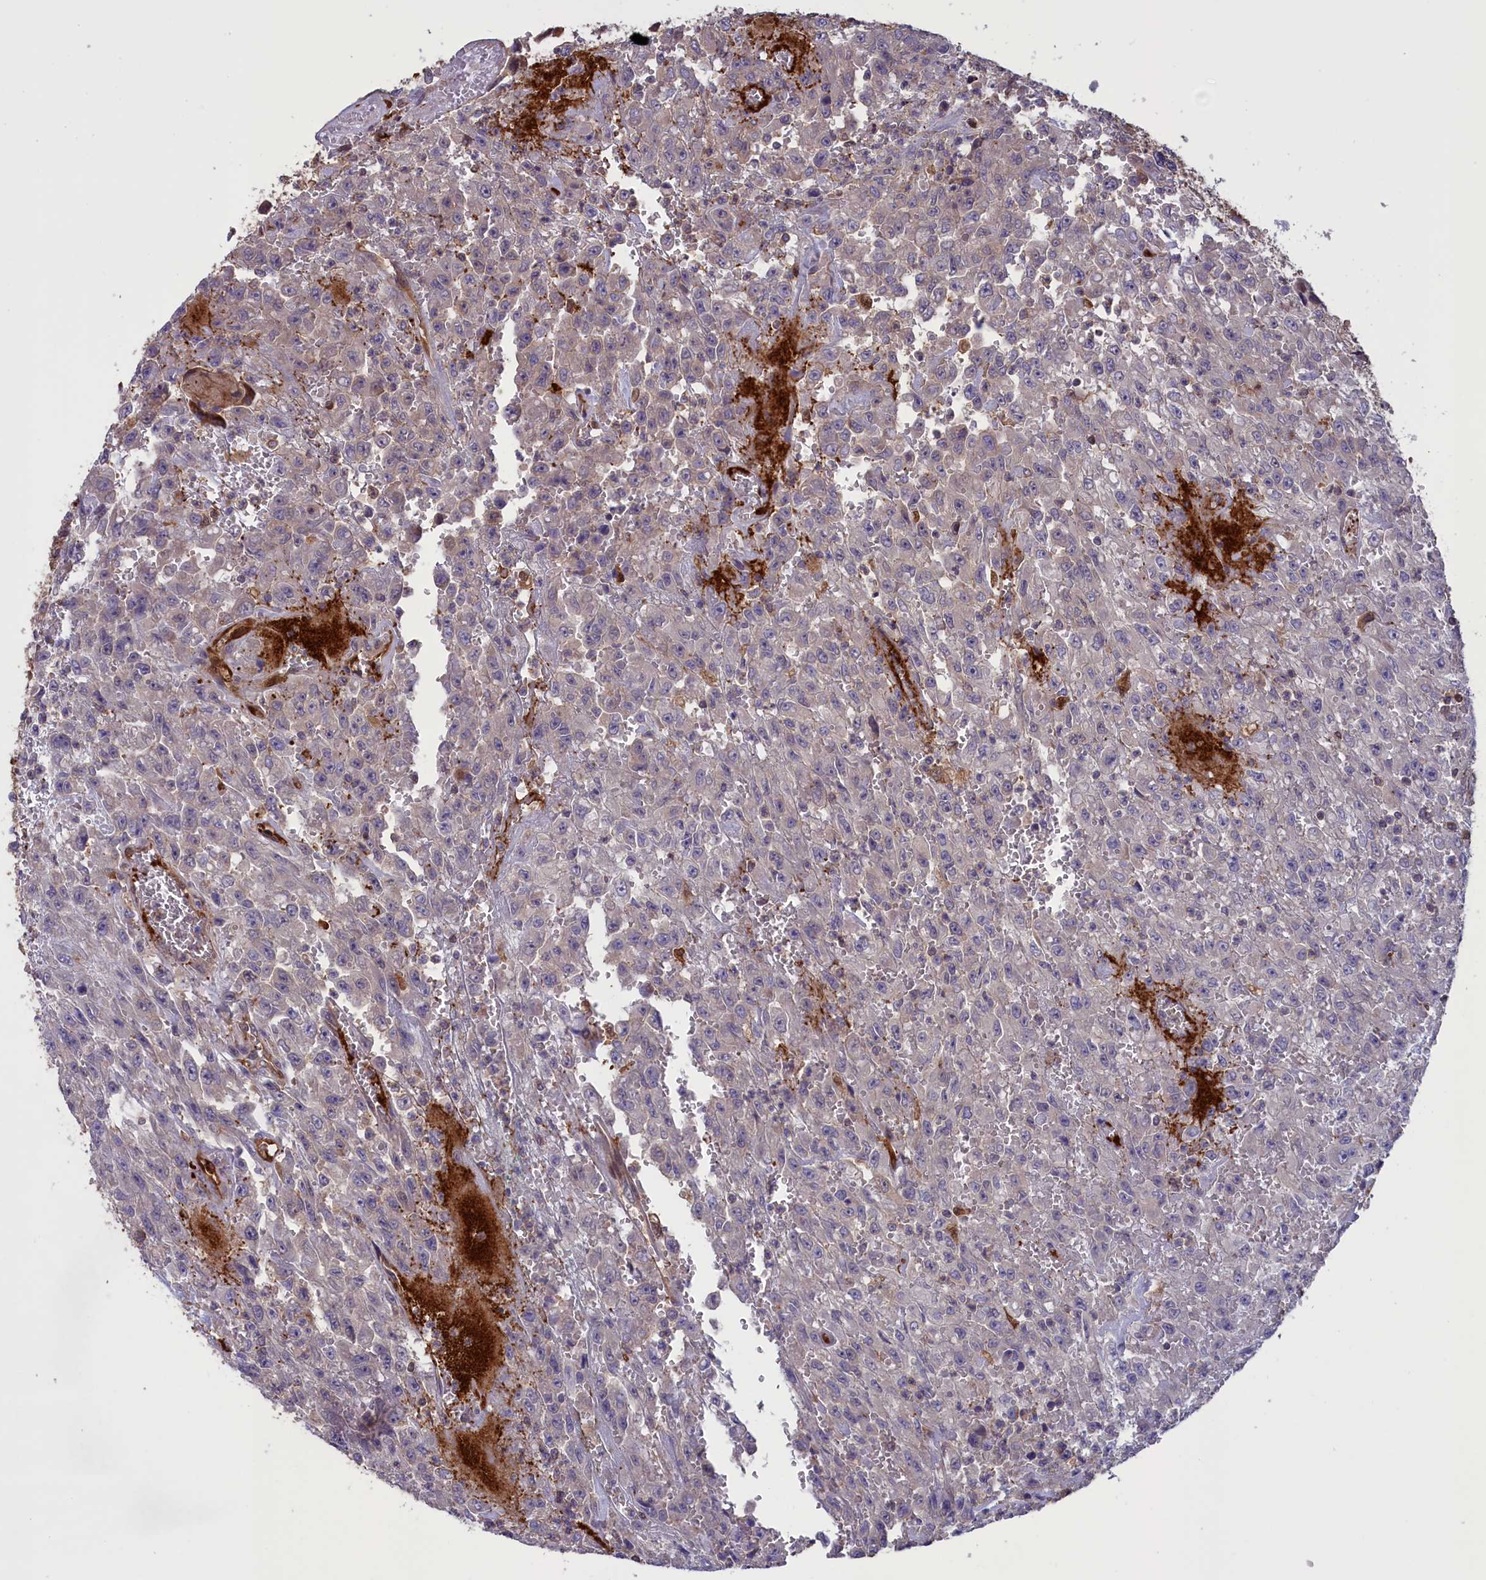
{"staining": {"intensity": "negative", "quantity": "none", "location": "none"}, "tissue": "urothelial cancer", "cell_type": "Tumor cells", "image_type": "cancer", "snomed": [{"axis": "morphology", "description": "Urothelial carcinoma, High grade"}, {"axis": "topography", "description": "Urinary bladder"}], "caption": "IHC image of neoplastic tissue: human urothelial carcinoma (high-grade) stained with DAB (3,3'-diaminobenzidine) shows no significant protein expression in tumor cells.", "gene": "ARHGAP18", "patient": {"sex": "male", "age": 46}}